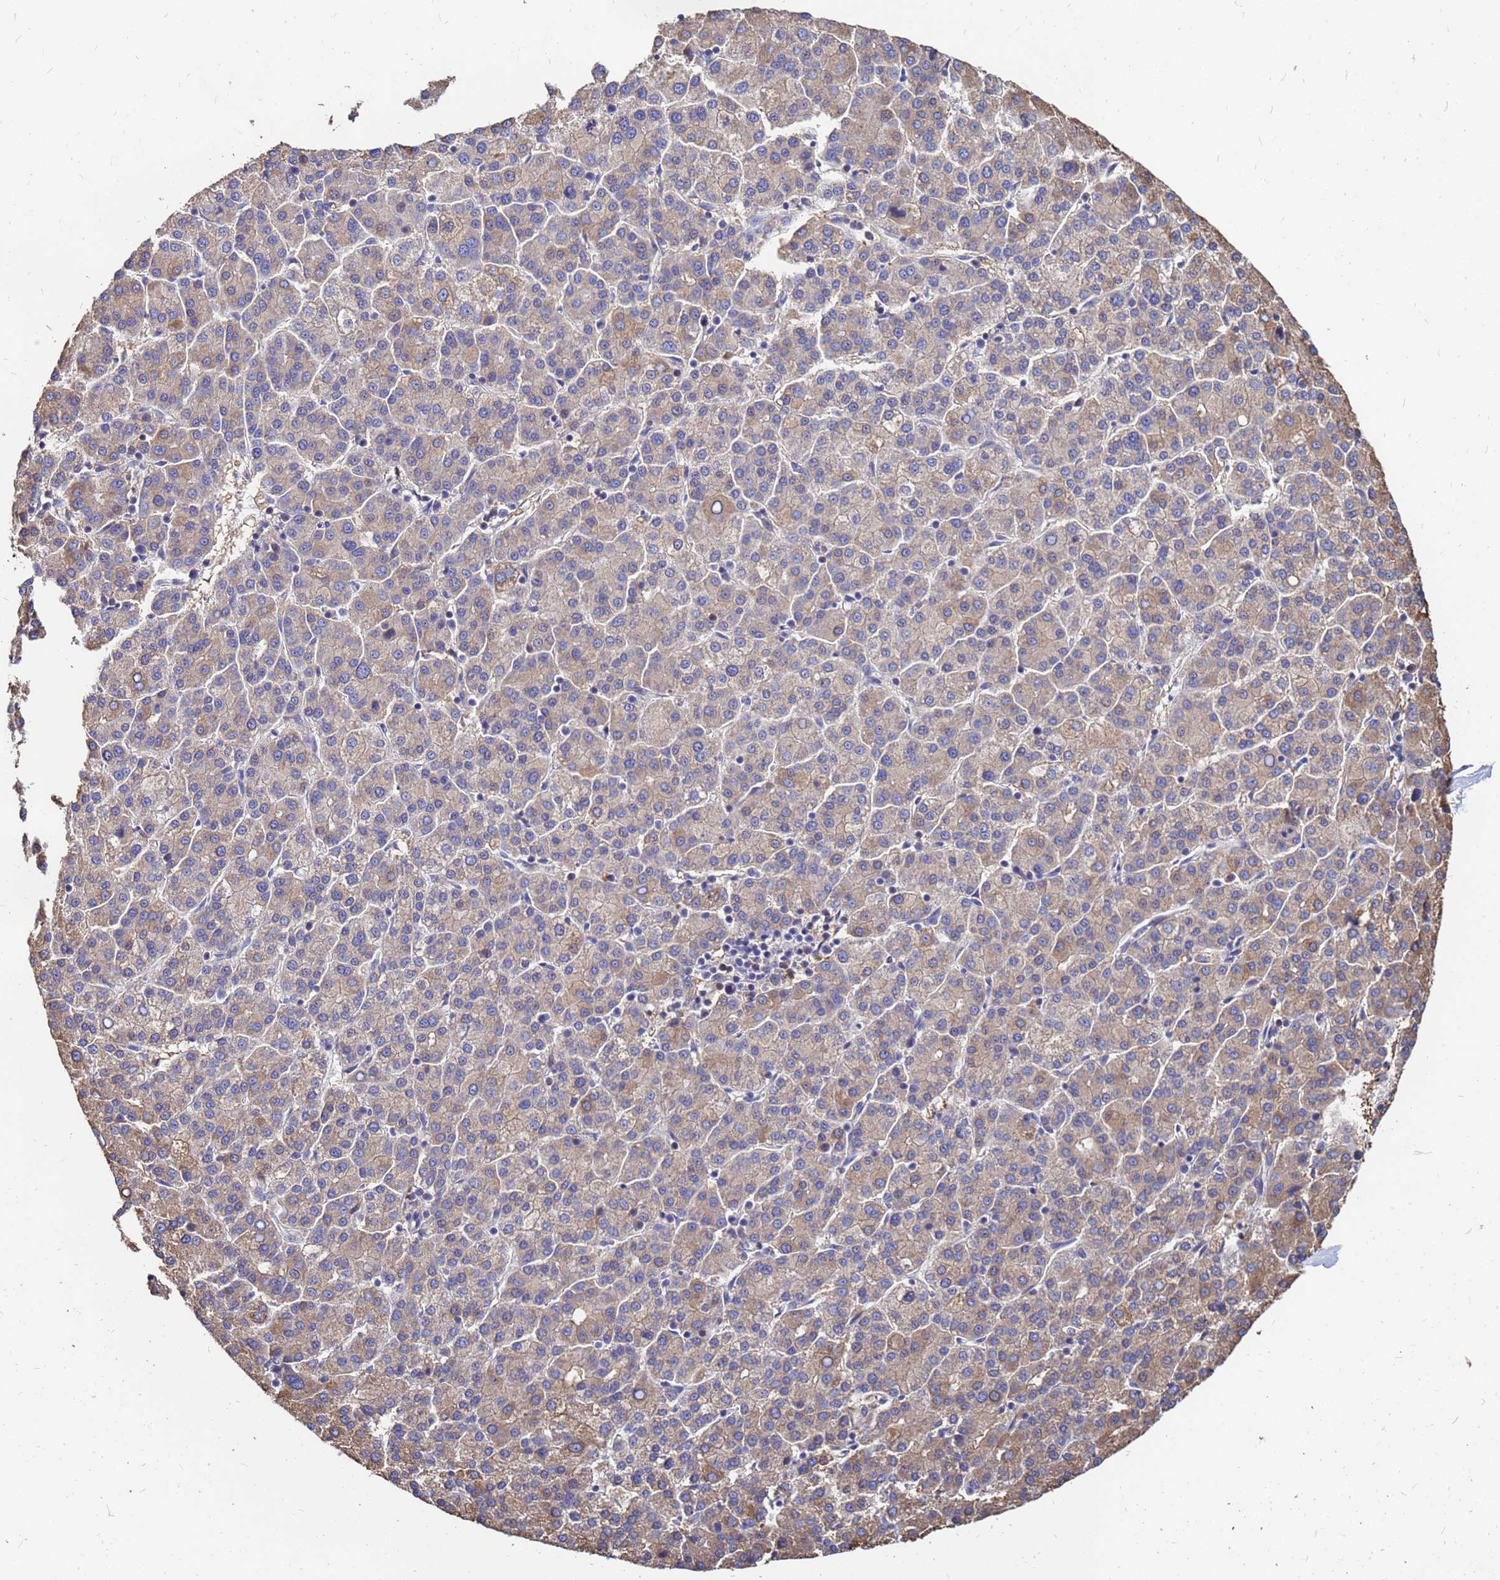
{"staining": {"intensity": "moderate", "quantity": "25%-75%", "location": "cytoplasmic/membranous"}, "tissue": "liver cancer", "cell_type": "Tumor cells", "image_type": "cancer", "snomed": [{"axis": "morphology", "description": "Carcinoma, Hepatocellular, NOS"}, {"axis": "topography", "description": "Liver"}], "caption": "Immunohistochemistry (IHC) of liver hepatocellular carcinoma exhibits medium levels of moderate cytoplasmic/membranous expression in about 25%-75% of tumor cells. The staining was performed using DAB (3,3'-diaminobenzidine) to visualize the protein expression in brown, while the nuclei were stained in blue with hematoxylin (Magnification: 20x).", "gene": "MOB2", "patient": {"sex": "female", "age": 58}}